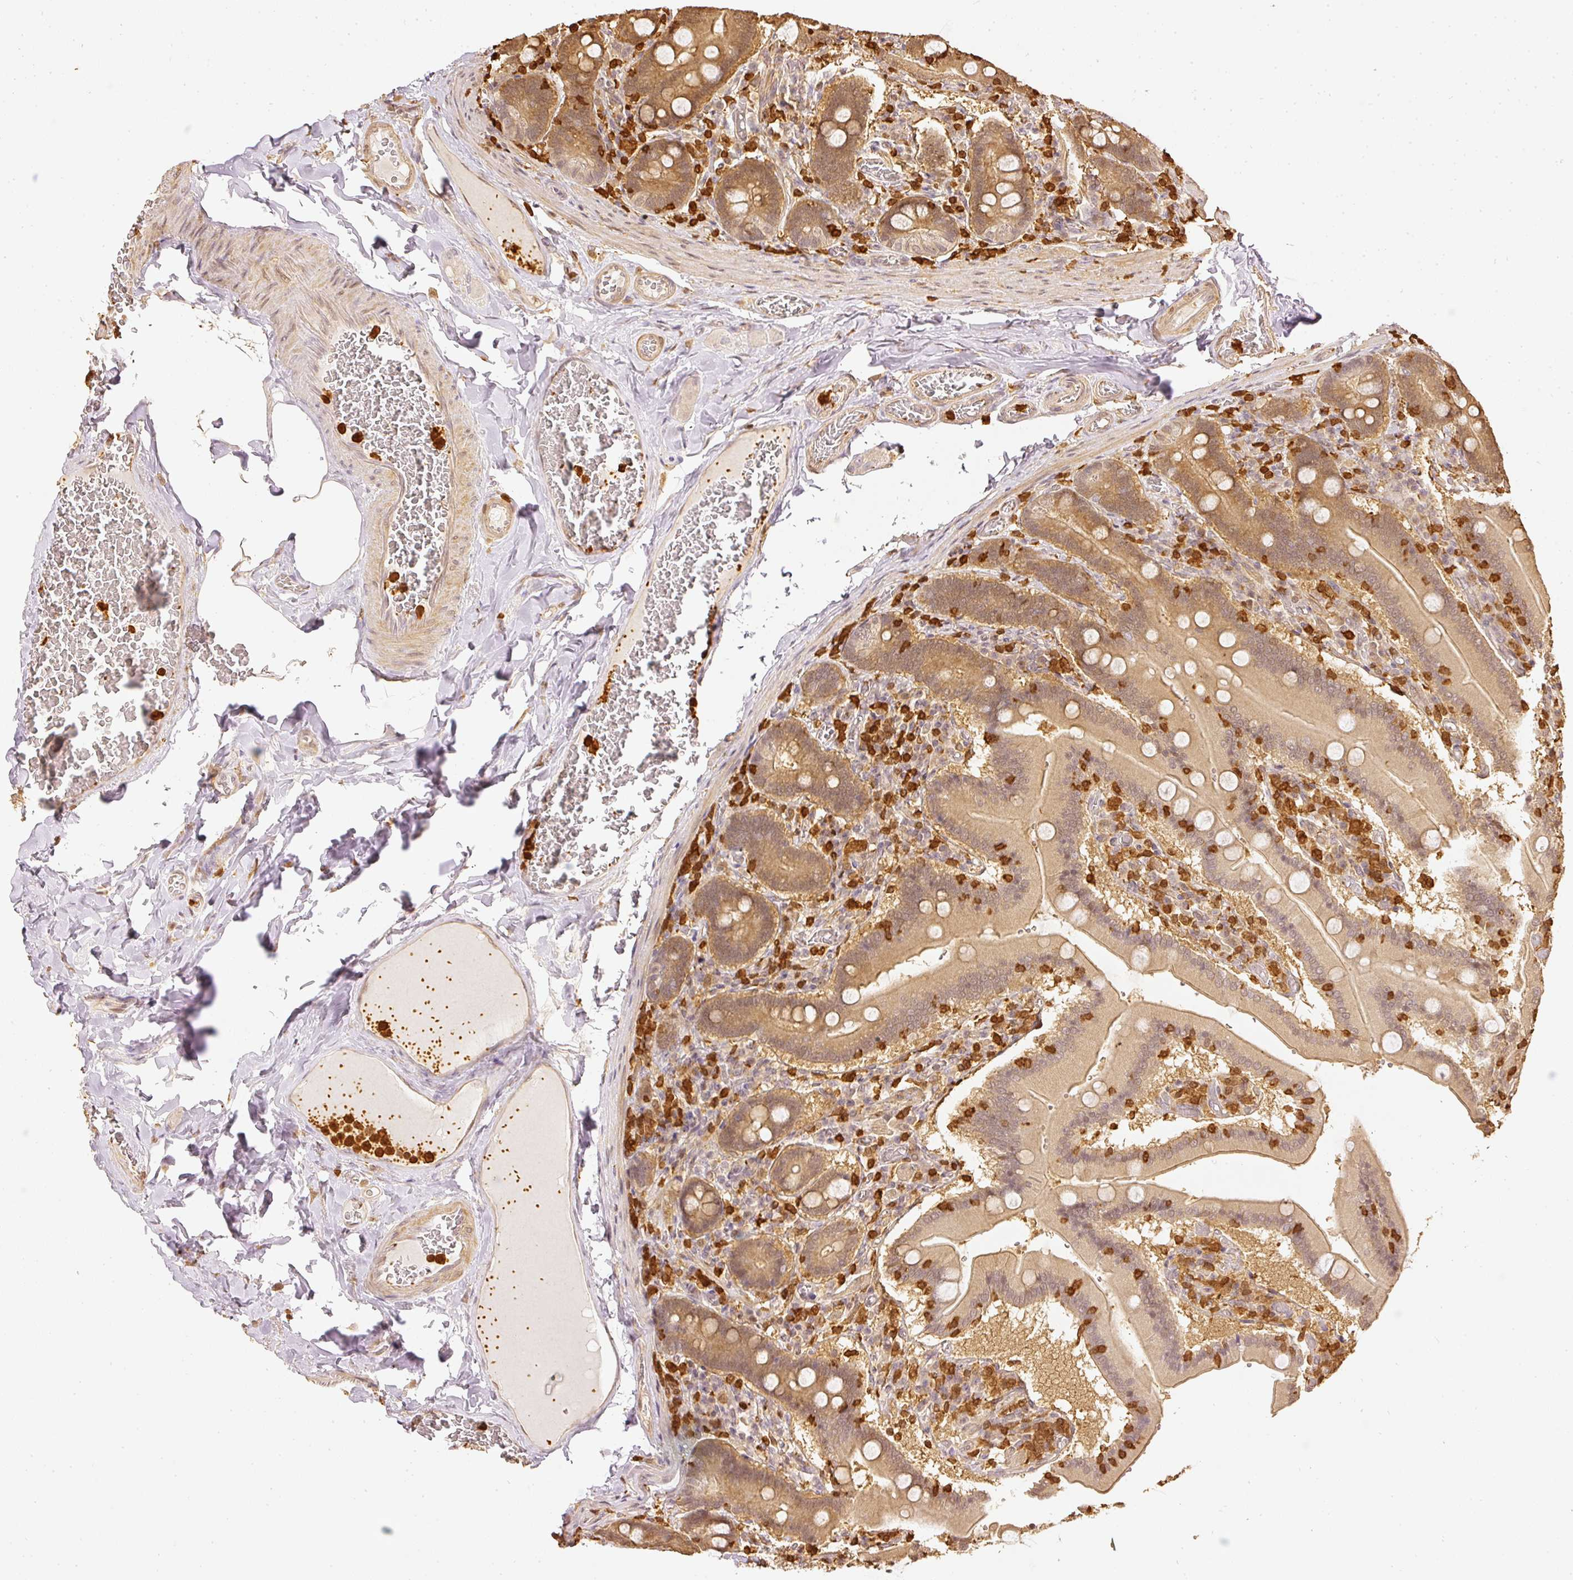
{"staining": {"intensity": "moderate", "quantity": ">75%", "location": "cytoplasmic/membranous"}, "tissue": "duodenum", "cell_type": "Glandular cells", "image_type": "normal", "snomed": [{"axis": "morphology", "description": "Normal tissue, NOS"}, {"axis": "topography", "description": "Duodenum"}], "caption": "The histopathology image exhibits staining of unremarkable duodenum, revealing moderate cytoplasmic/membranous protein staining (brown color) within glandular cells.", "gene": "PFN1", "patient": {"sex": "female", "age": 62}}